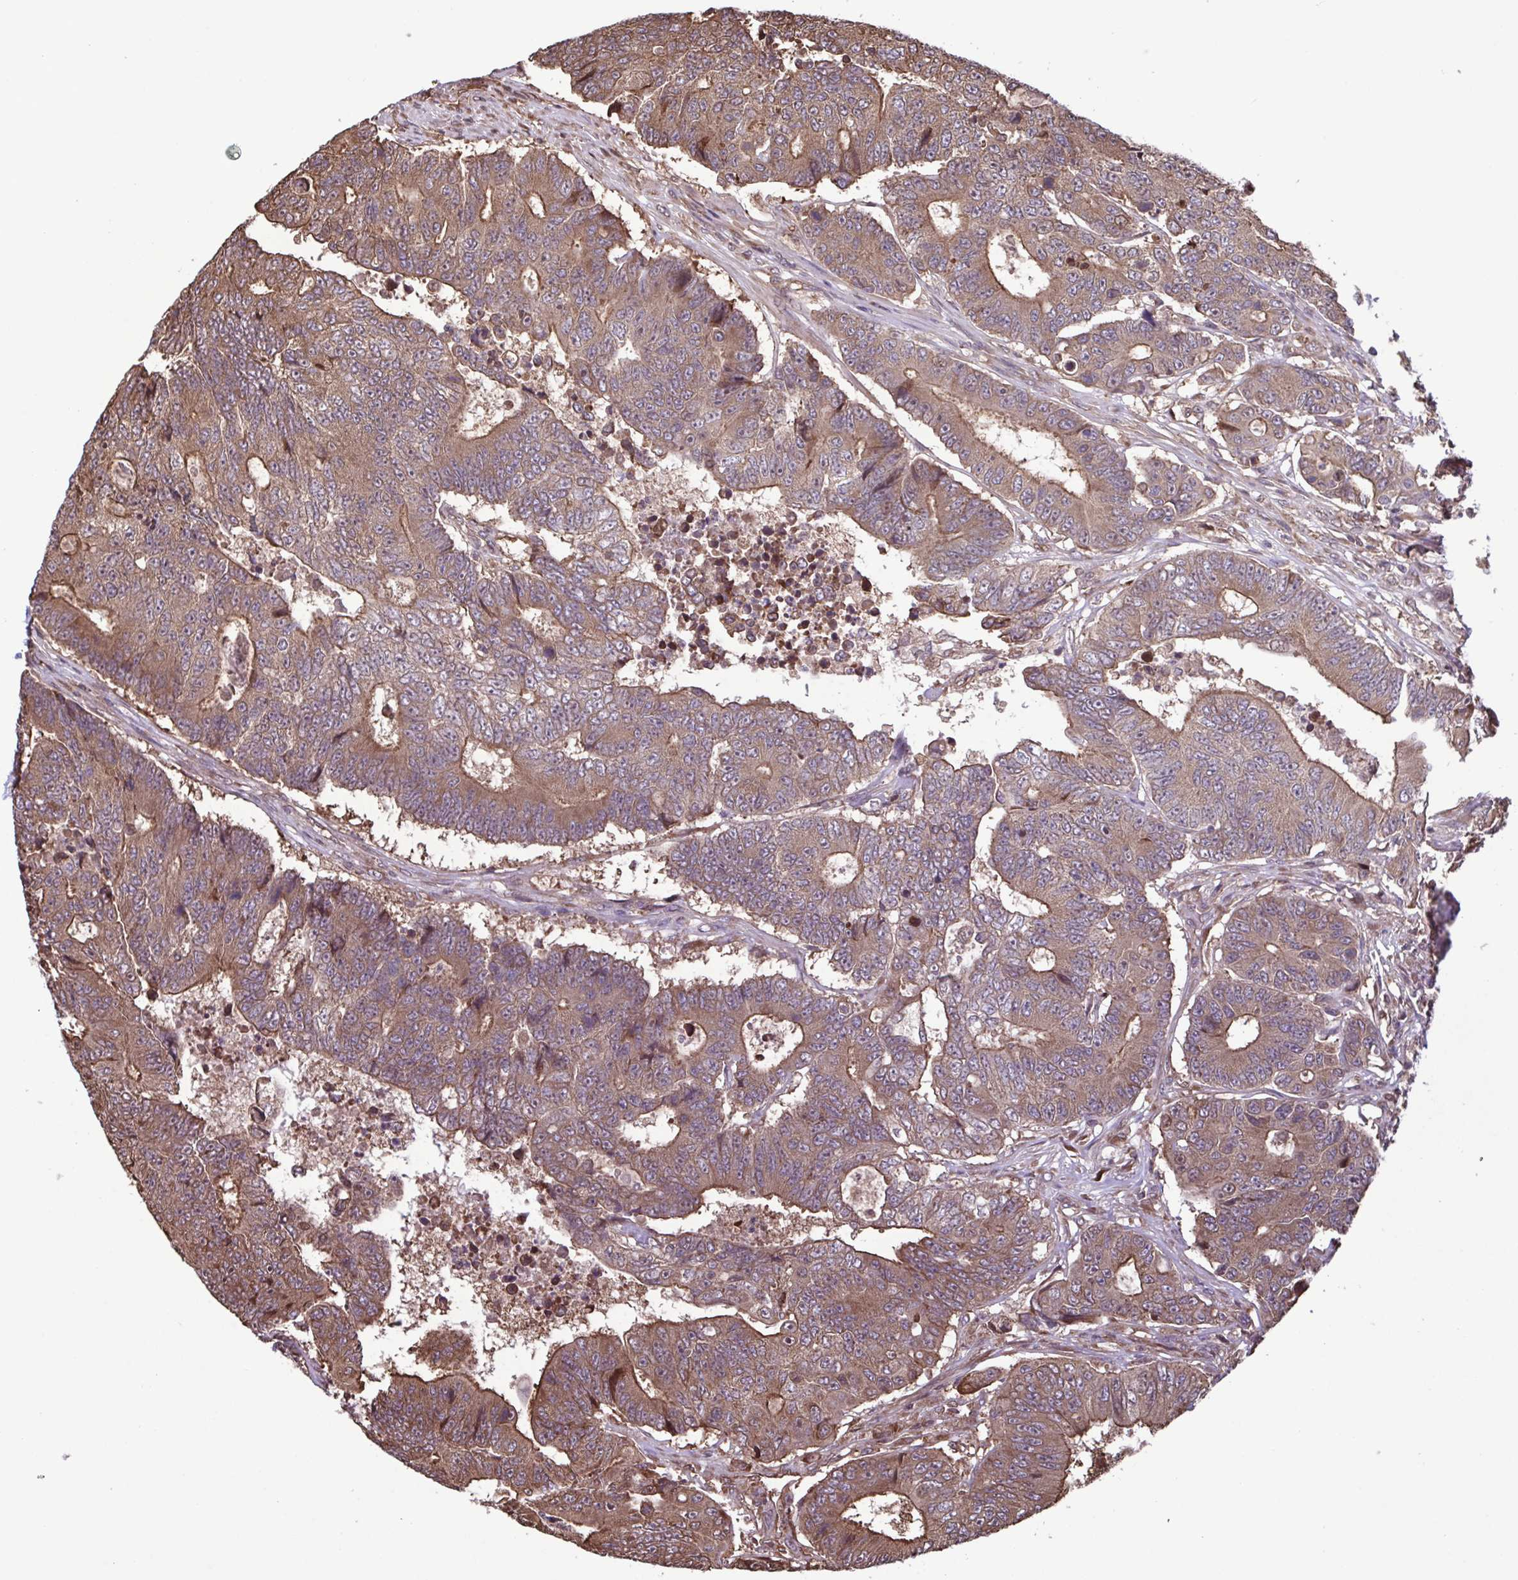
{"staining": {"intensity": "moderate", "quantity": ">75%", "location": "cytoplasmic/membranous"}, "tissue": "colorectal cancer", "cell_type": "Tumor cells", "image_type": "cancer", "snomed": [{"axis": "morphology", "description": "Adenocarcinoma, NOS"}, {"axis": "topography", "description": "Colon"}], "caption": "A high-resolution photomicrograph shows immunohistochemistry (IHC) staining of adenocarcinoma (colorectal), which shows moderate cytoplasmic/membranous expression in approximately >75% of tumor cells.", "gene": "SEC63", "patient": {"sex": "female", "age": 48}}